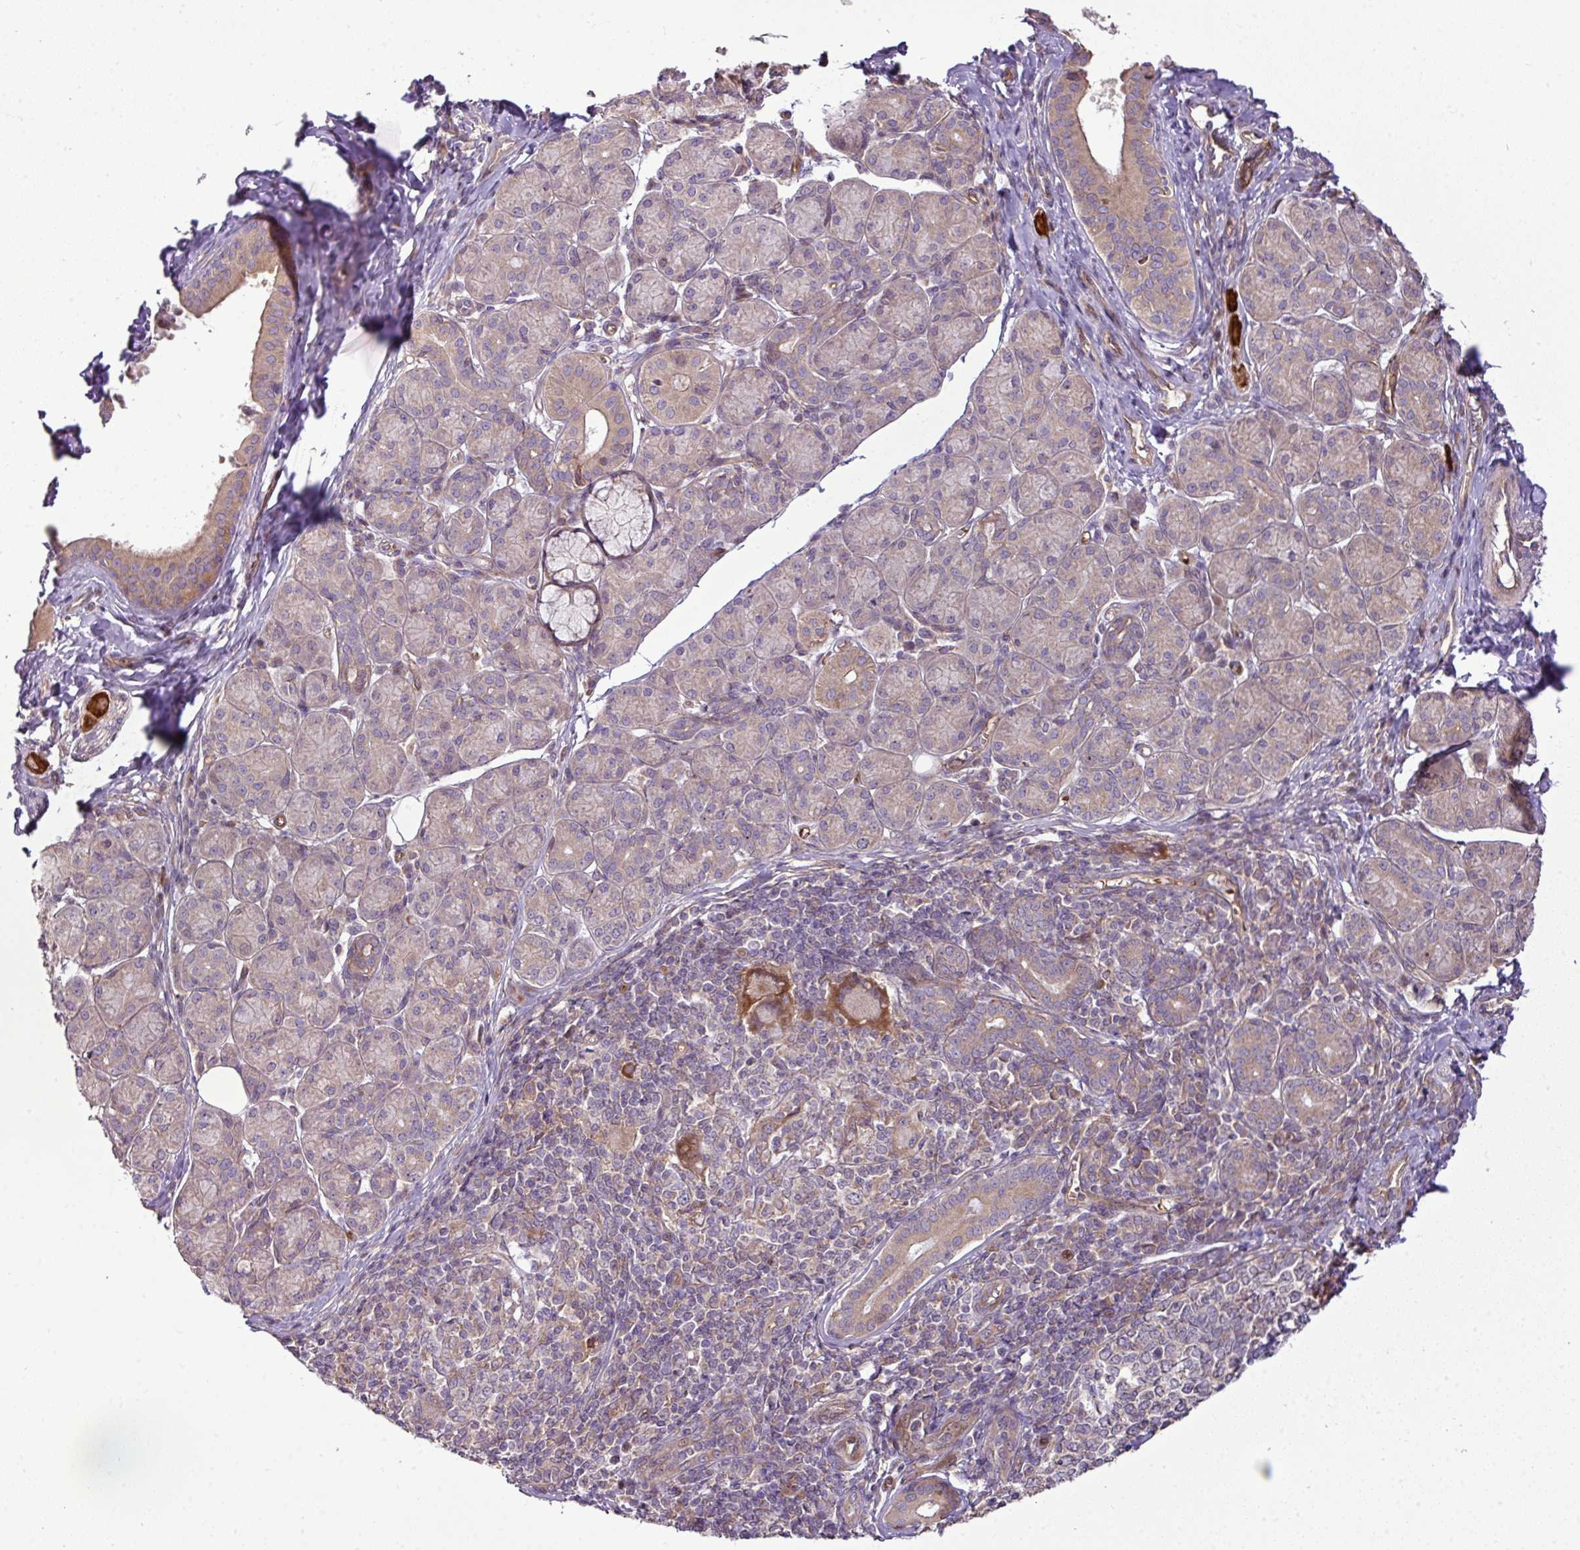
{"staining": {"intensity": "weak", "quantity": "<25%", "location": "cytoplasmic/membranous"}, "tissue": "salivary gland", "cell_type": "Glandular cells", "image_type": "normal", "snomed": [{"axis": "morphology", "description": "Normal tissue, NOS"}, {"axis": "morphology", "description": "Inflammation, NOS"}, {"axis": "topography", "description": "Lymph node"}, {"axis": "topography", "description": "Salivary gland"}], "caption": "Immunohistochemistry photomicrograph of normal salivary gland: salivary gland stained with DAB (3,3'-diaminobenzidine) exhibits no significant protein positivity in glandular cells.", "gene": "COX18", "patient": {"sex": "male", "age": 3}}